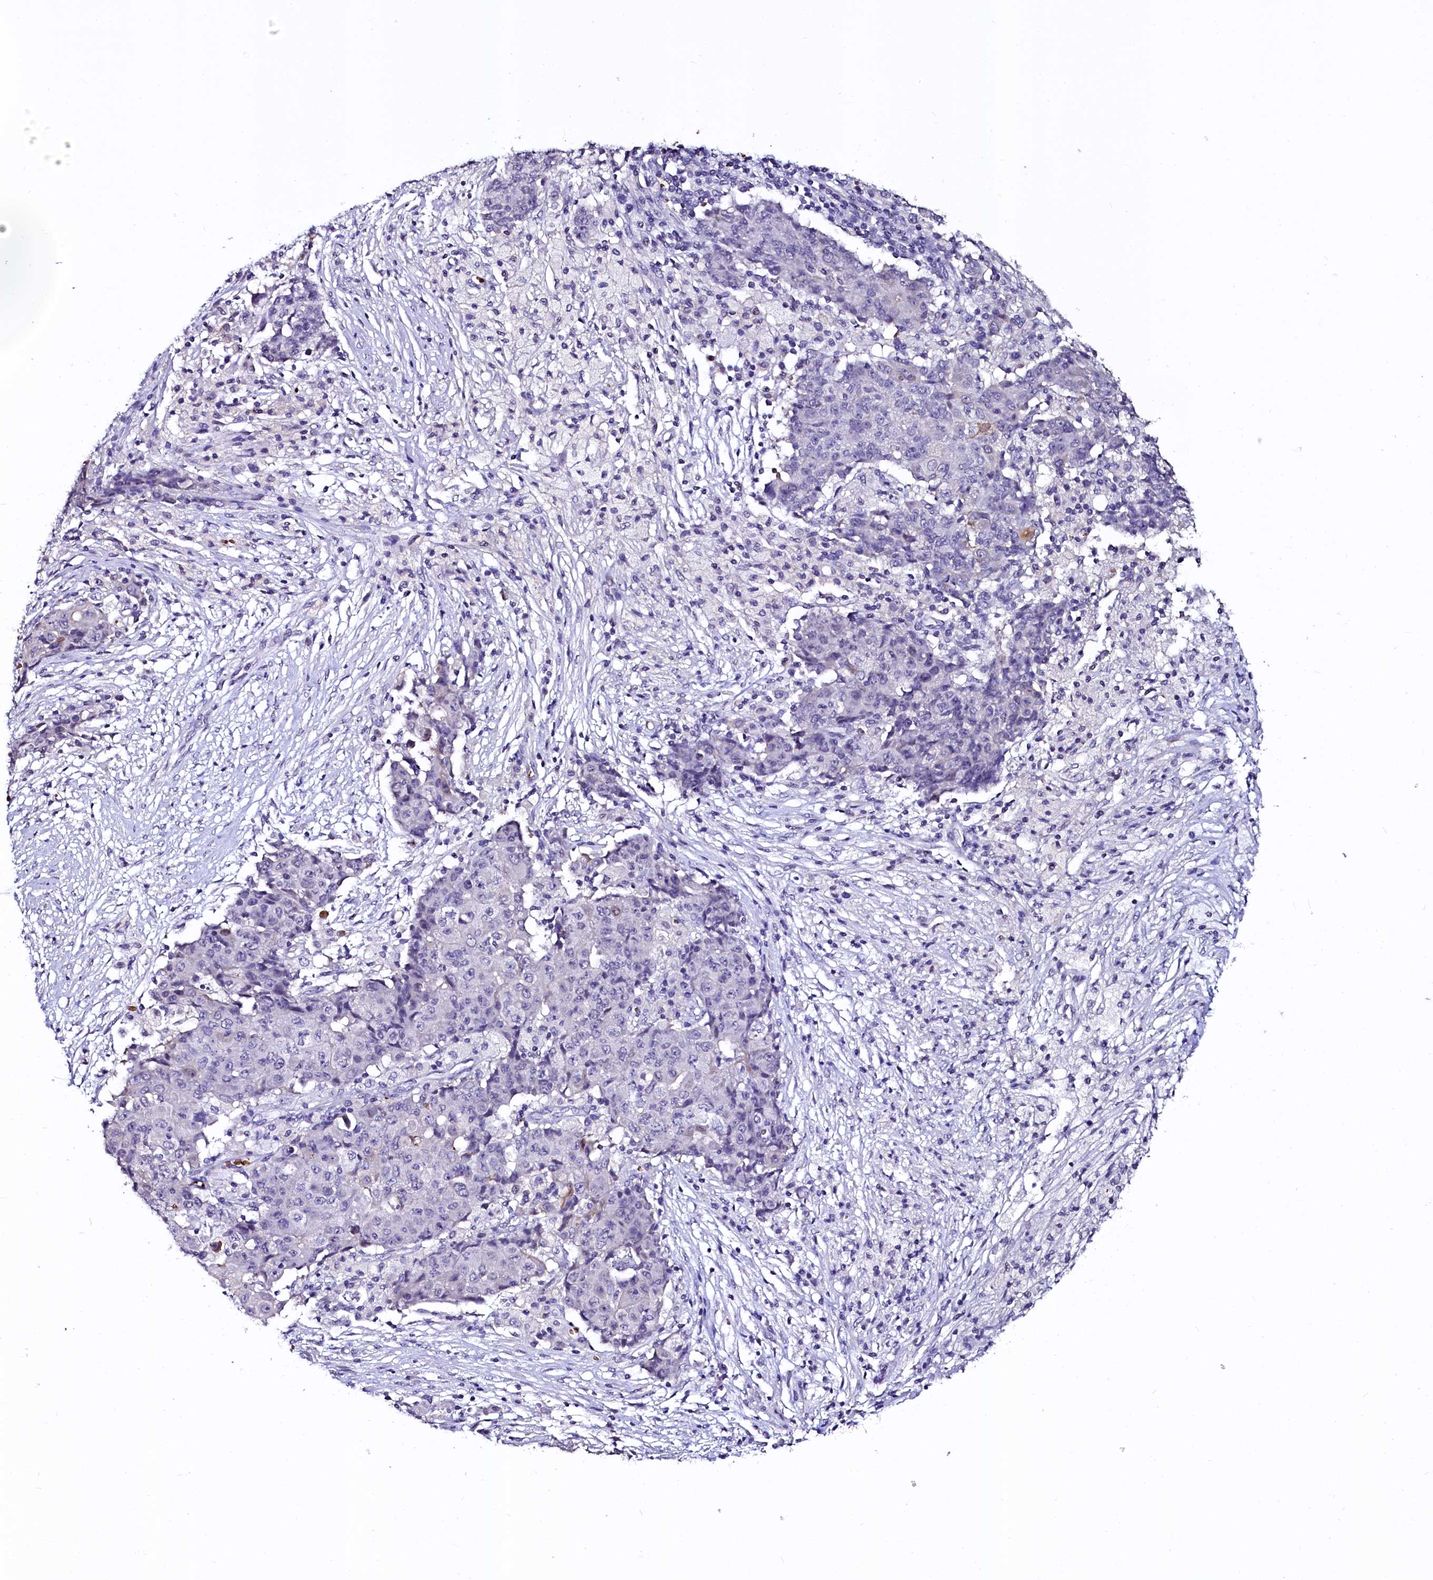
{"staining": {"intensity": "negative", "quantity": "none", "location": "none"}, "tissue": "ovarian cancer", "cell_type": "Tumor cells", "image_type": "cancer", "snomed": [{"axis": "morphology", "description": "Carcinoma, endometroid"}, {"axis": "topography", "description": "Ovary"}], "caption": "A high-resolution histopathology image shows IHC staining of endometroid carcinoma (ovarian), which demonstrates no significant positivity in tumor cells. The staining is performed using DAB (3,3'-diaminobenzidine) brown chromogen with nuclei counter-stained in using hematoxylin.", "gene": "CTDSPL2", "patient": {"sex": "female", "age": 42}}